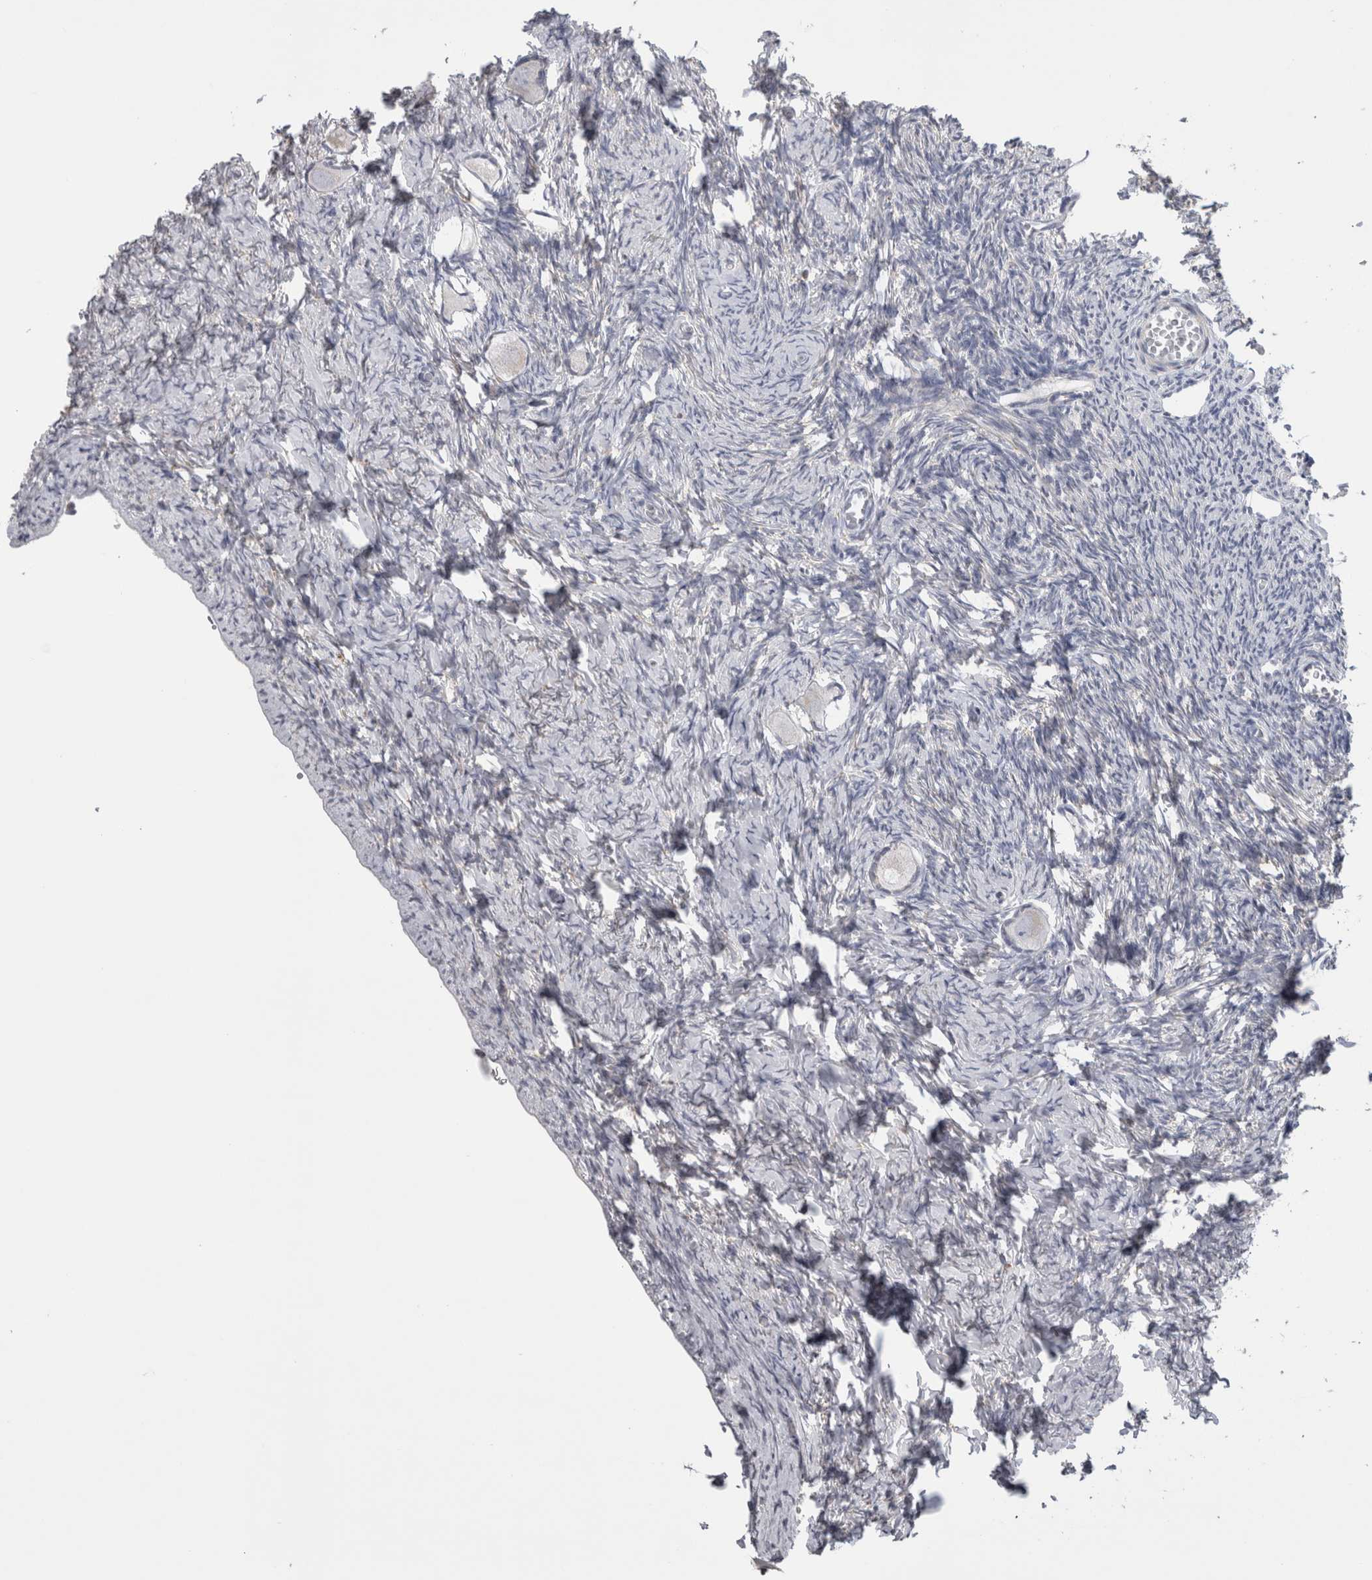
{"staining": {"intensity": "negative", "quantity": "none", "location": "none"}, "tissue": "ovary", "cell_type": "Follicle cells", "image_type": "normal", "snomed": [{"axis": "morphology", "description": "Normal tissue, NOS"}, {"axis": "topography", "description": "Ovary"}], "caption": "Immunohistochemical staining of unremarkable human ovary displays no significant expression in follicle cells. The staining is performed using DAB (3,3'-diaminobenzidine) brown chromogen with nuclei counter-stained in using hematoxylin.", "gene": "DHRS4", "patient": {"sex": "female", "age": 27}}